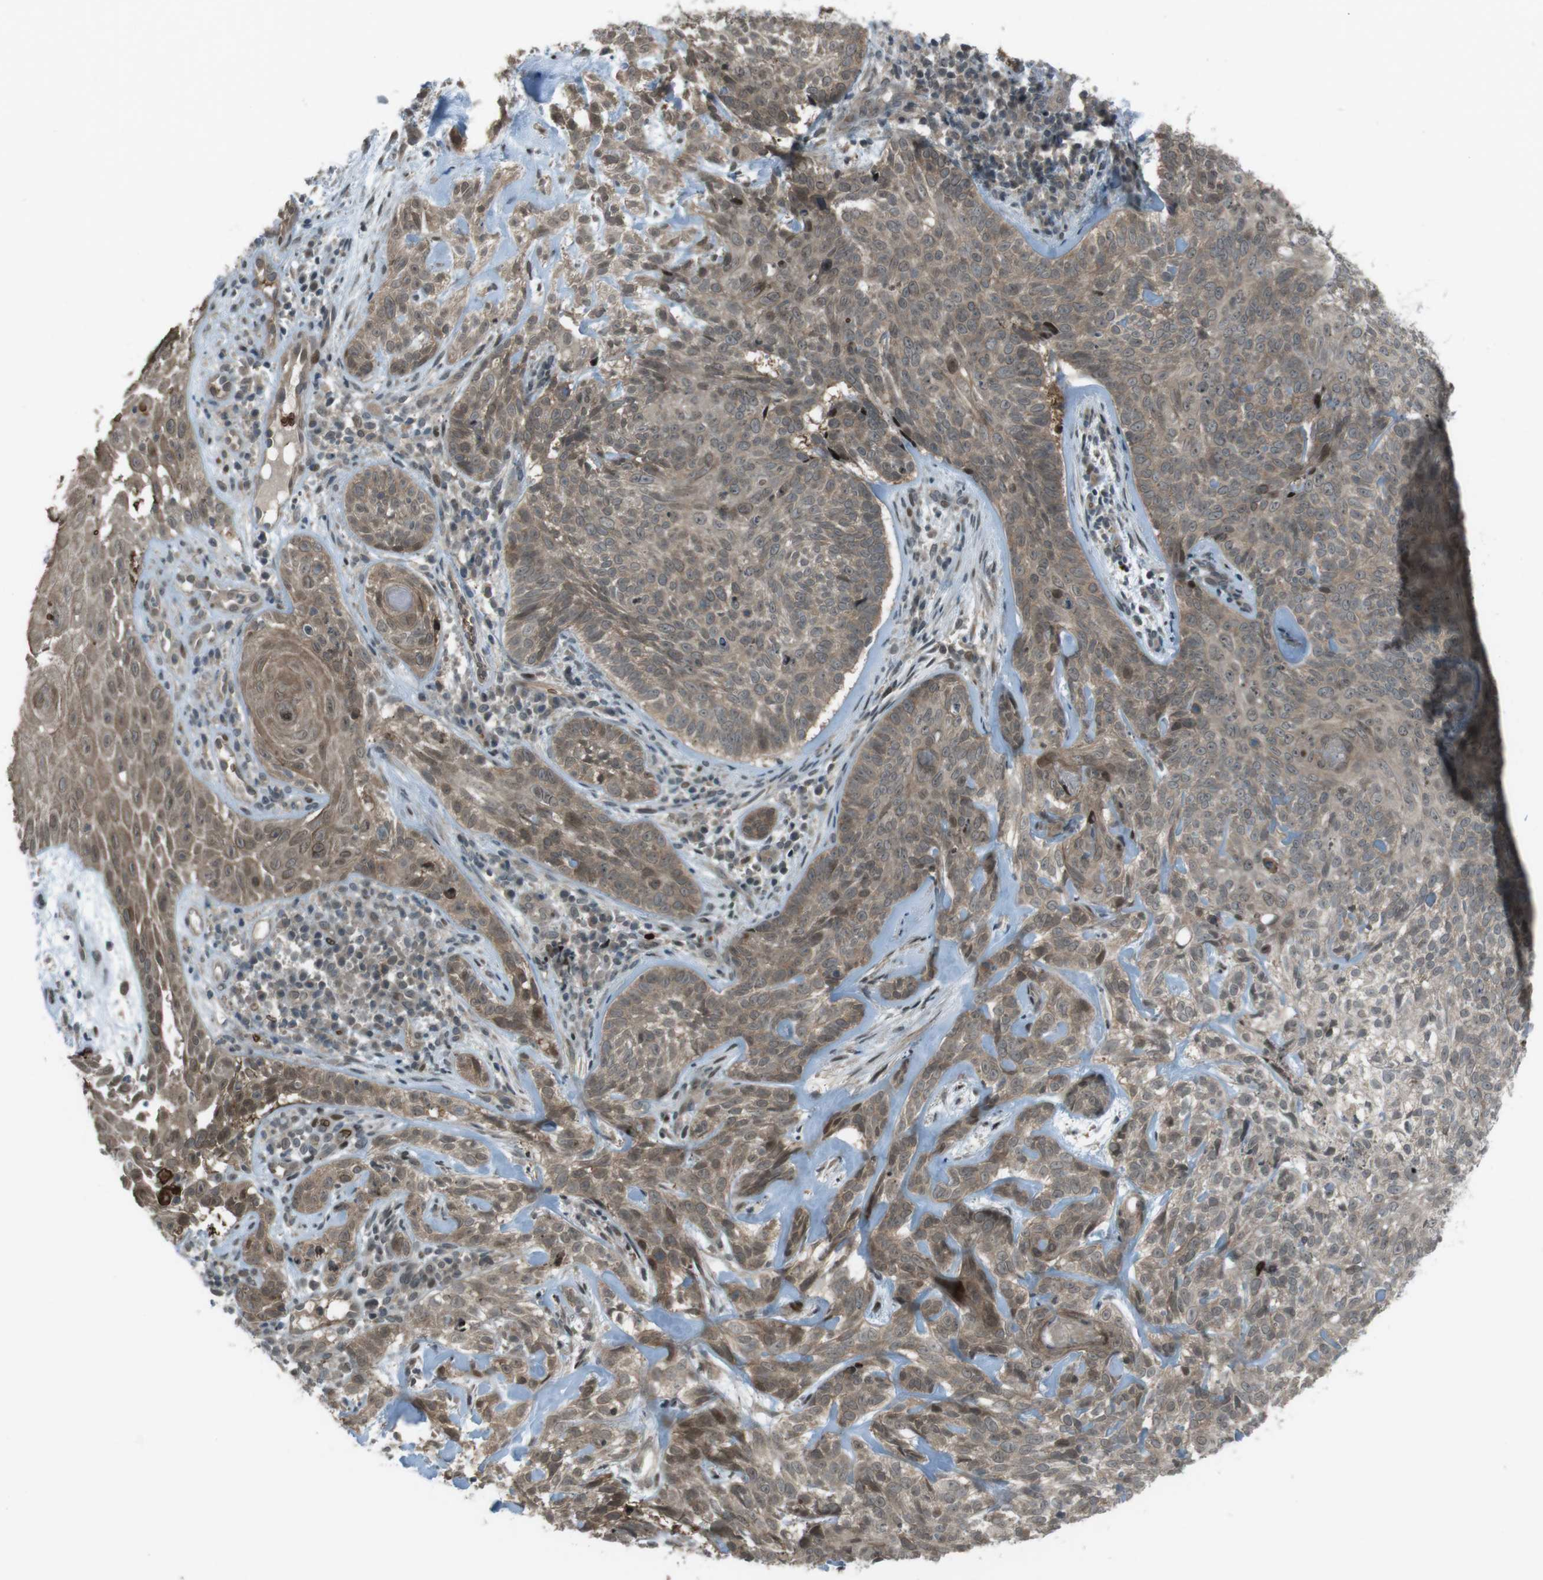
{"staining": {"intensity": "moderate", "quantity": ">75%", "location": "cytoplasmic/membranous,nuclear"}, "tissue": "skin cancer", "cell_type": "Tumor cells", "image_type": "cancer", "snomed": [{"axis": "morphology", "description": "Basal cell carcinoma"}, {"axis": "topography", "description": "Skin"}], "caption": "Tumor cells exhibit moderate cytoplasmic/membranous and nuclear expression in approximately >75% of cells in skin basal cell carcinoma. Immunohistochemistry (ihc) stains the protein in brown and the nuclei are stained blue.", "gene": "SLITRK5", "patient": {"sex": "male", "age": 72}}